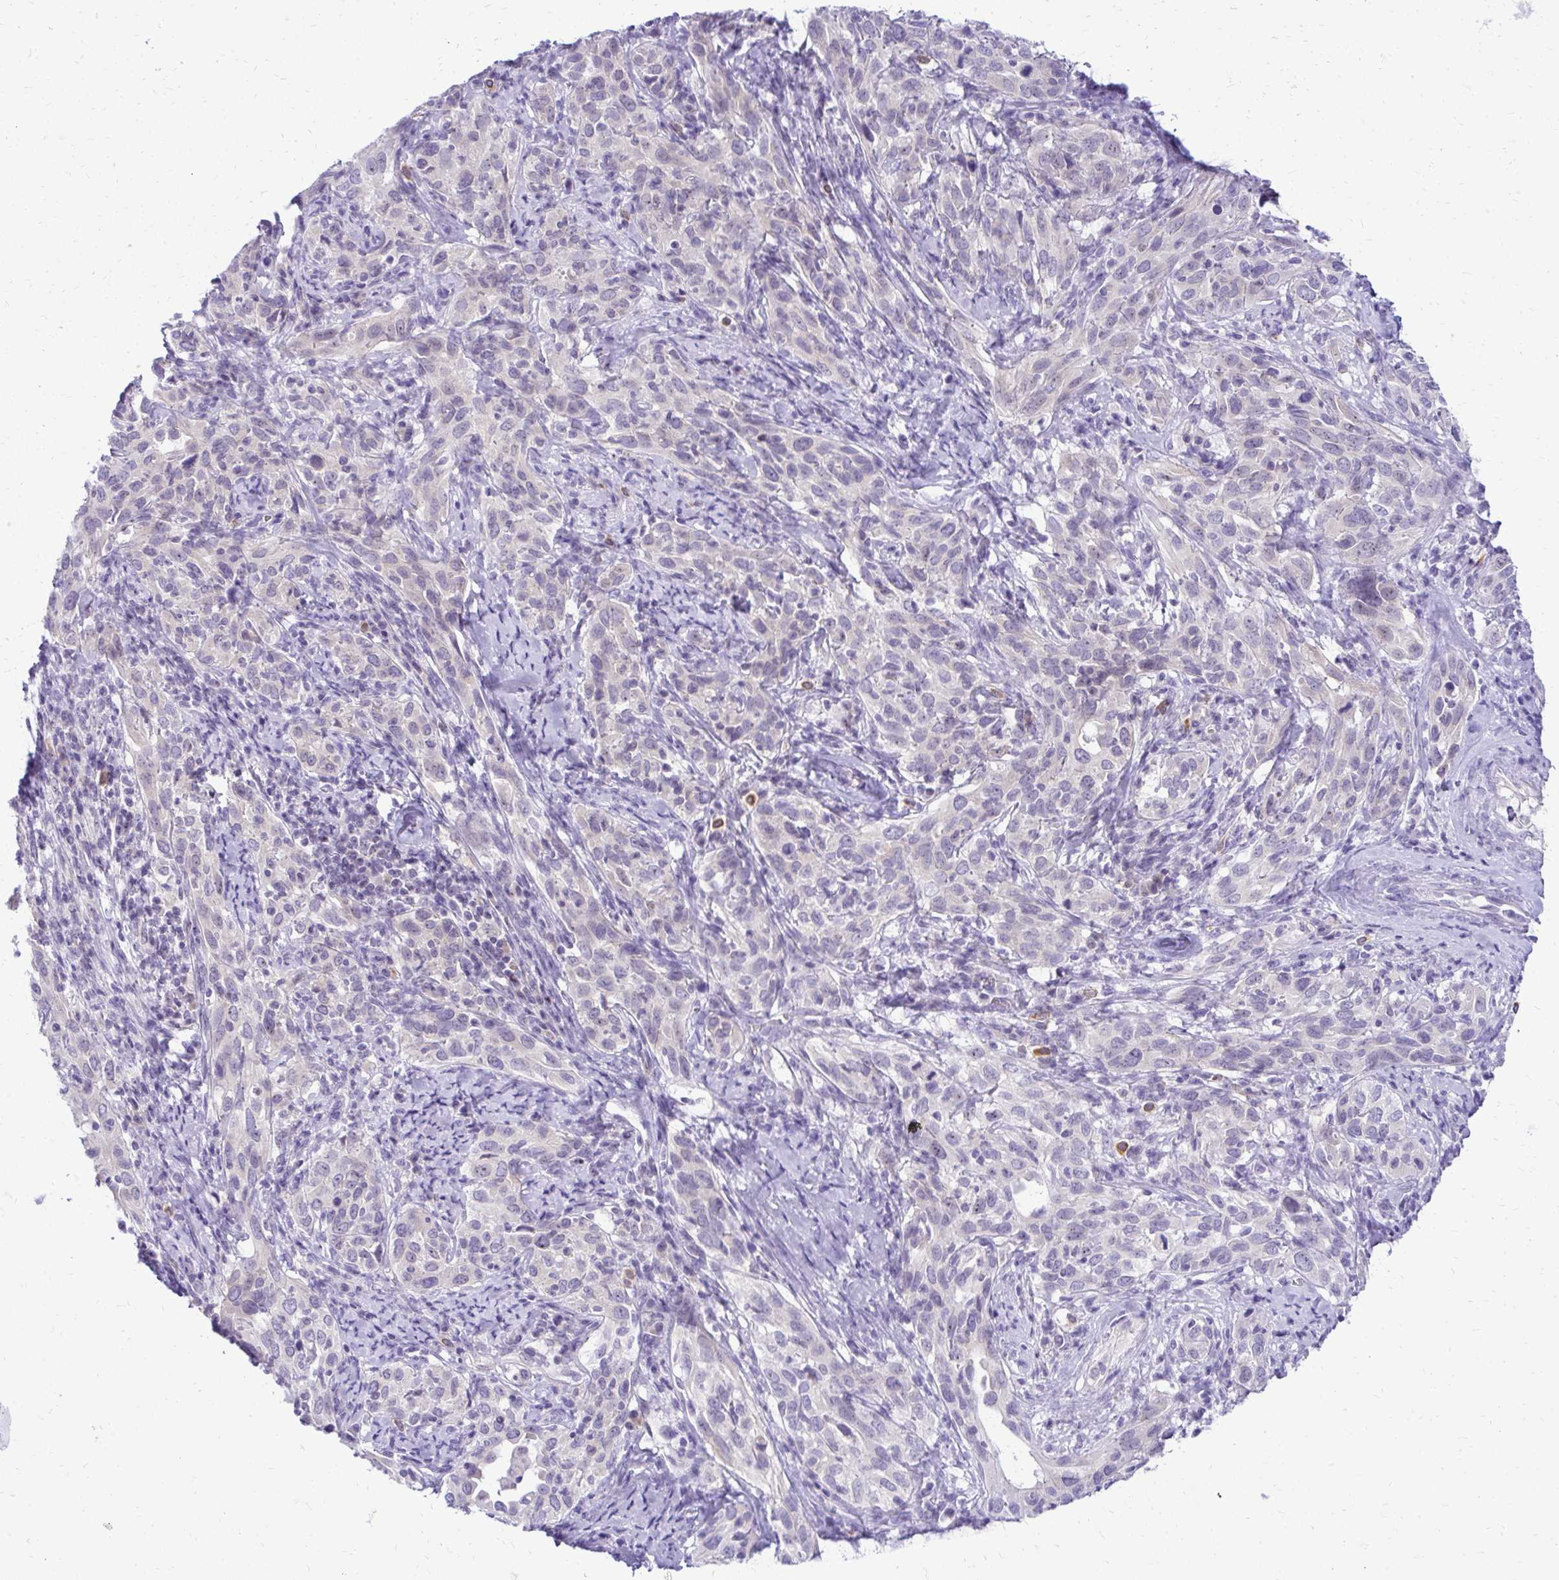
{"staining": {"intensity": "negative", "quantity": "none", "location": "none"}, "tissue": "cervical cancer", "cell_type": "Tumor cells", "image_type": "cancer", "snomed": [{"axis": "morphology", "description": "Normal tissue, NOS"}, {"axis": "morphology", "description": "Squamous cell carcinoma, NOS"}, {"axis": "topography", "description": "Cervix"}], "caption": "Tumor cells are negative for protein expression in human cervical cancer (squamous cell carcinoma).", "gene": "NIFK", "patient": {"sex": "female", "age": 51}}